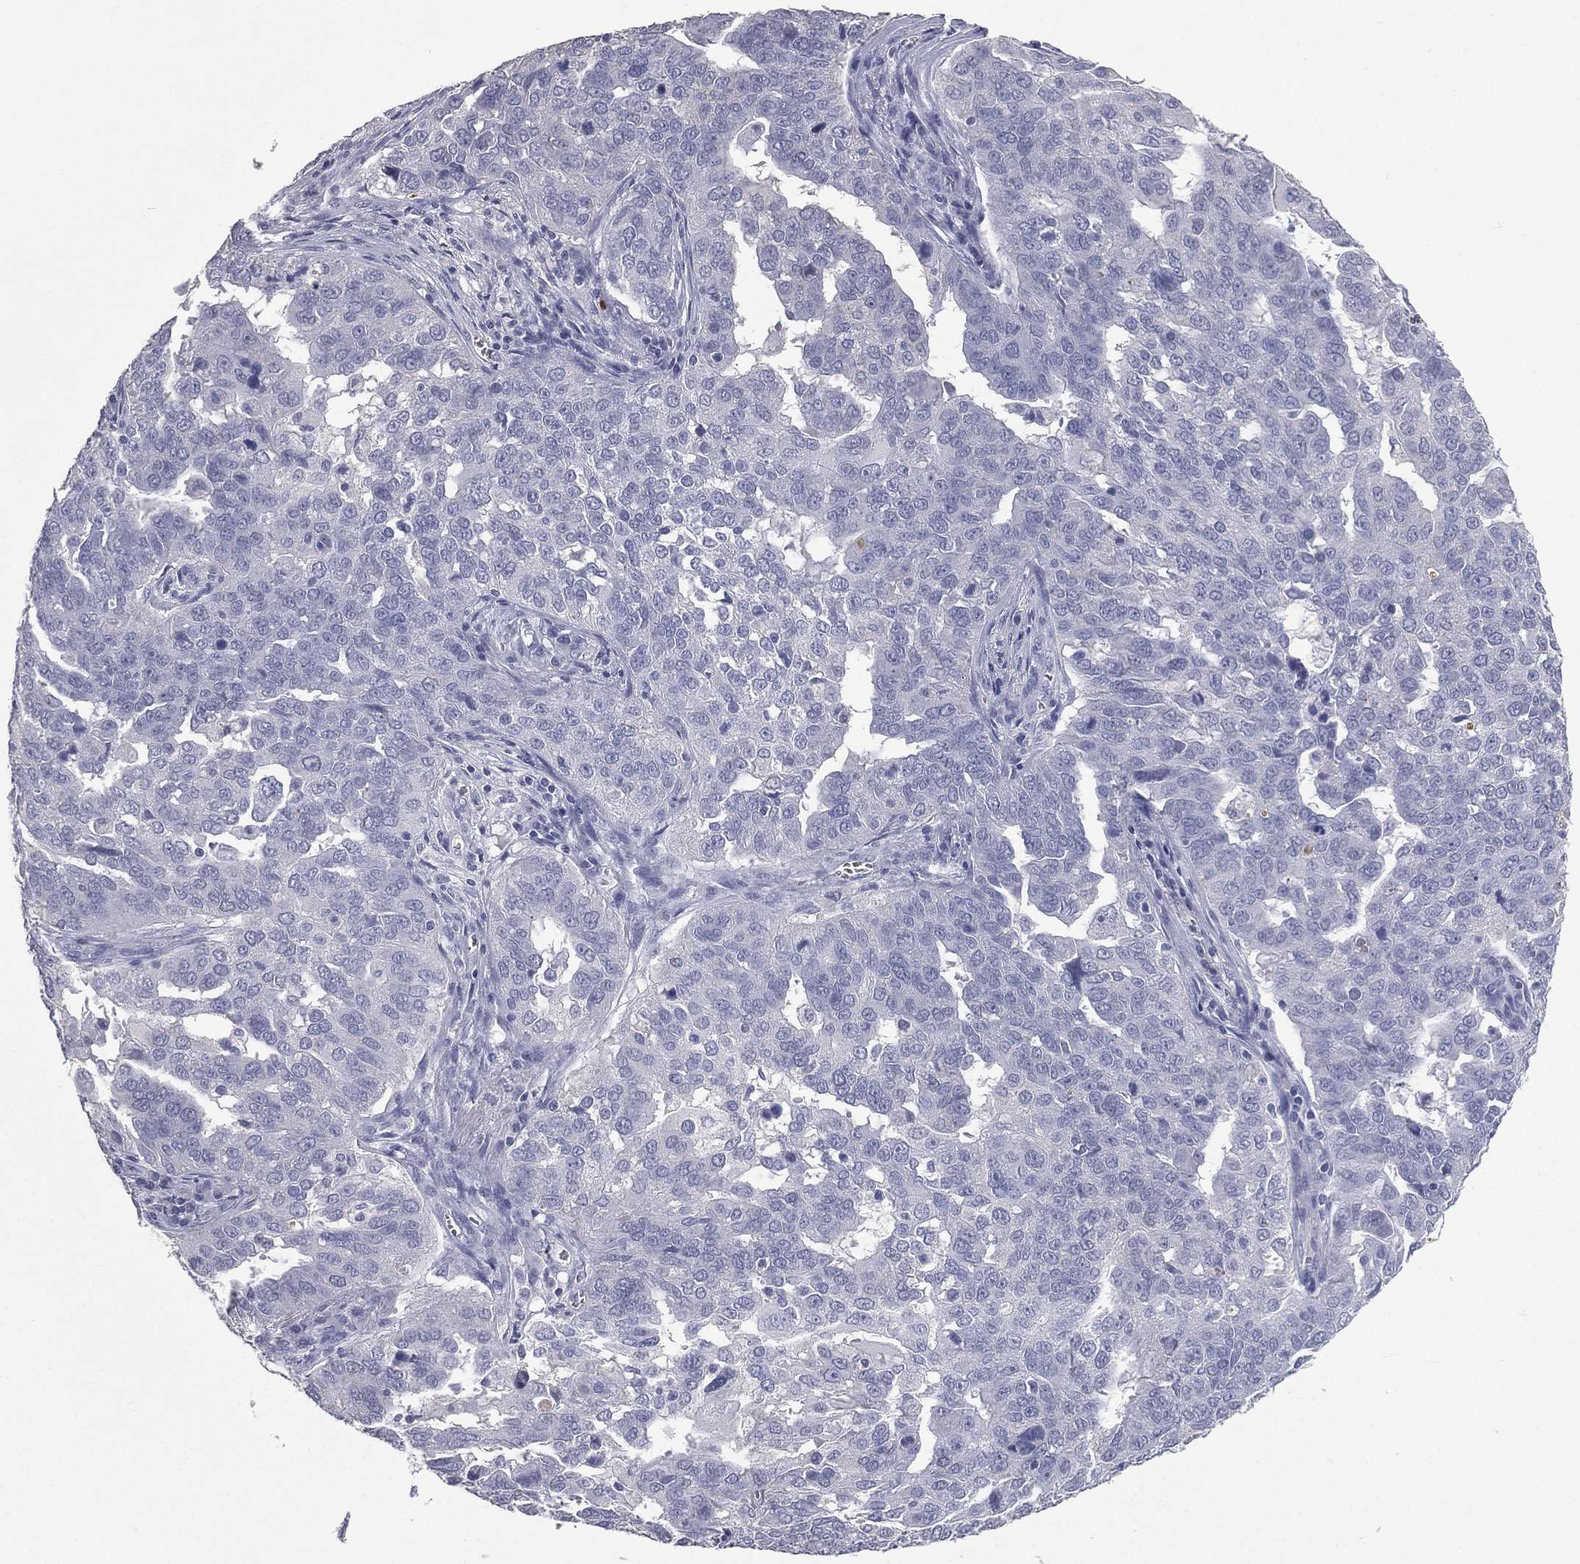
{"staining": {"intensity": "negative", "quantity": "none", "location": "none"}, "tissue": "ovarian cancer", "cell_type": "Tumor cells", "image_type": "cancer", "snomed": [{"axis": "morphology", "description": "Carcinoma, endometroid"}, {"axis": "topography", "description": "Soft tissue"}, {"axis": "topography", "description": "Ovary"}], "caption": "This is an IHC image of ovarian cancer (endometroid carcinoma). There is no staining in tumor cells.", "gene": "ESX1", "patient": {"sex": "female", "age": 52}}